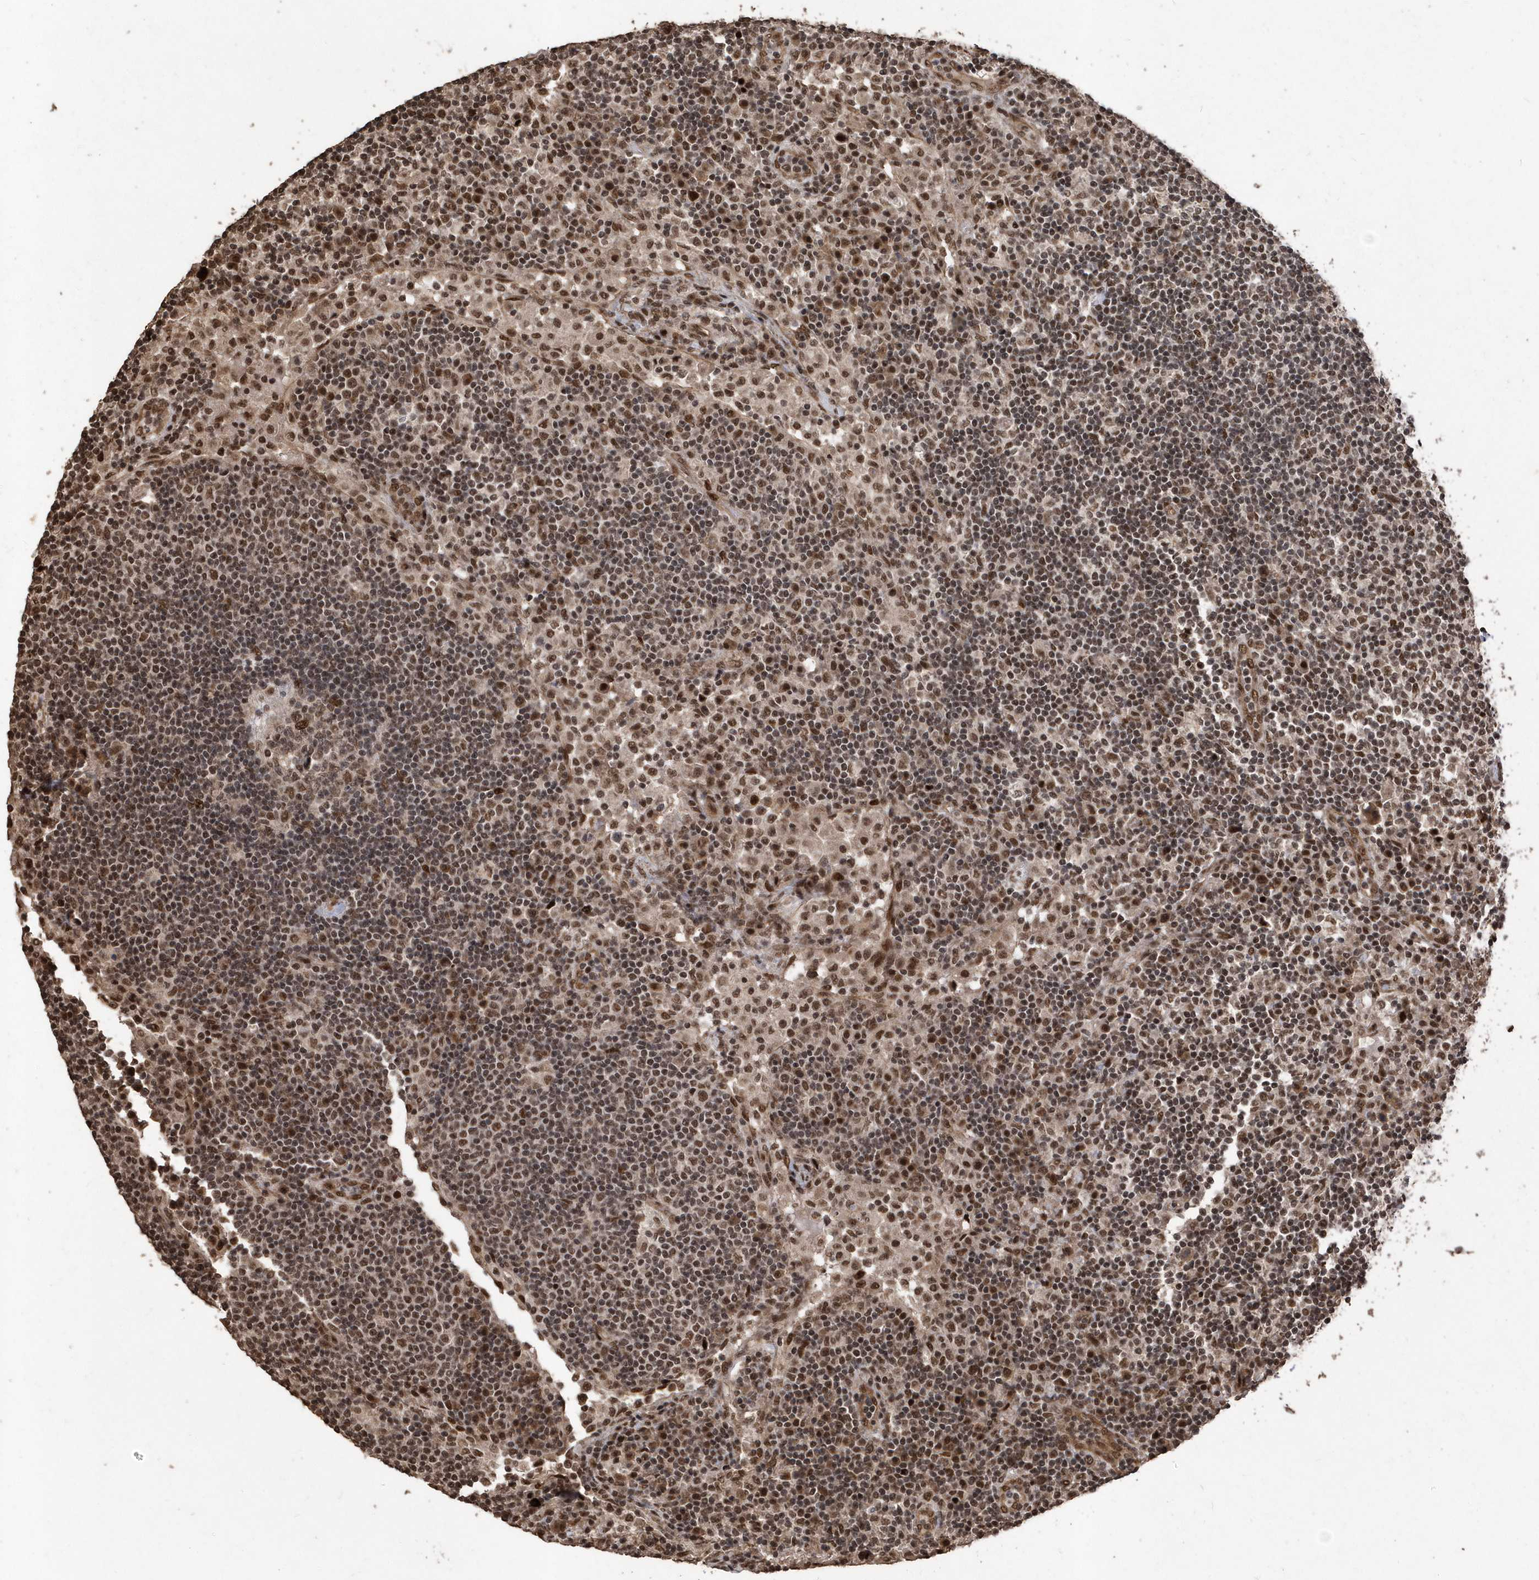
{"staining": {"intensity": "moderate", "quantity": "25%-75%", "location": "nuclear"}, "tissue": "lymph node", "cell_type": "Non-germinal center cells", "image_type": "normal", "snomed": [{"axis": "morphology", "description": "Normal tissue, NOS"}, {"axis": "topography", "description": "Lymph node"}], "caption": "Lymph node stained with DAB (3,3'-diaminobenzidine) immunohistochemistry (IHC) reveals medium levels of moderate nuclear expression in about 25%-75% of non-germinal center cells.", "gene": "INTS12", "patient": {"sex": "female", "age": 53}}